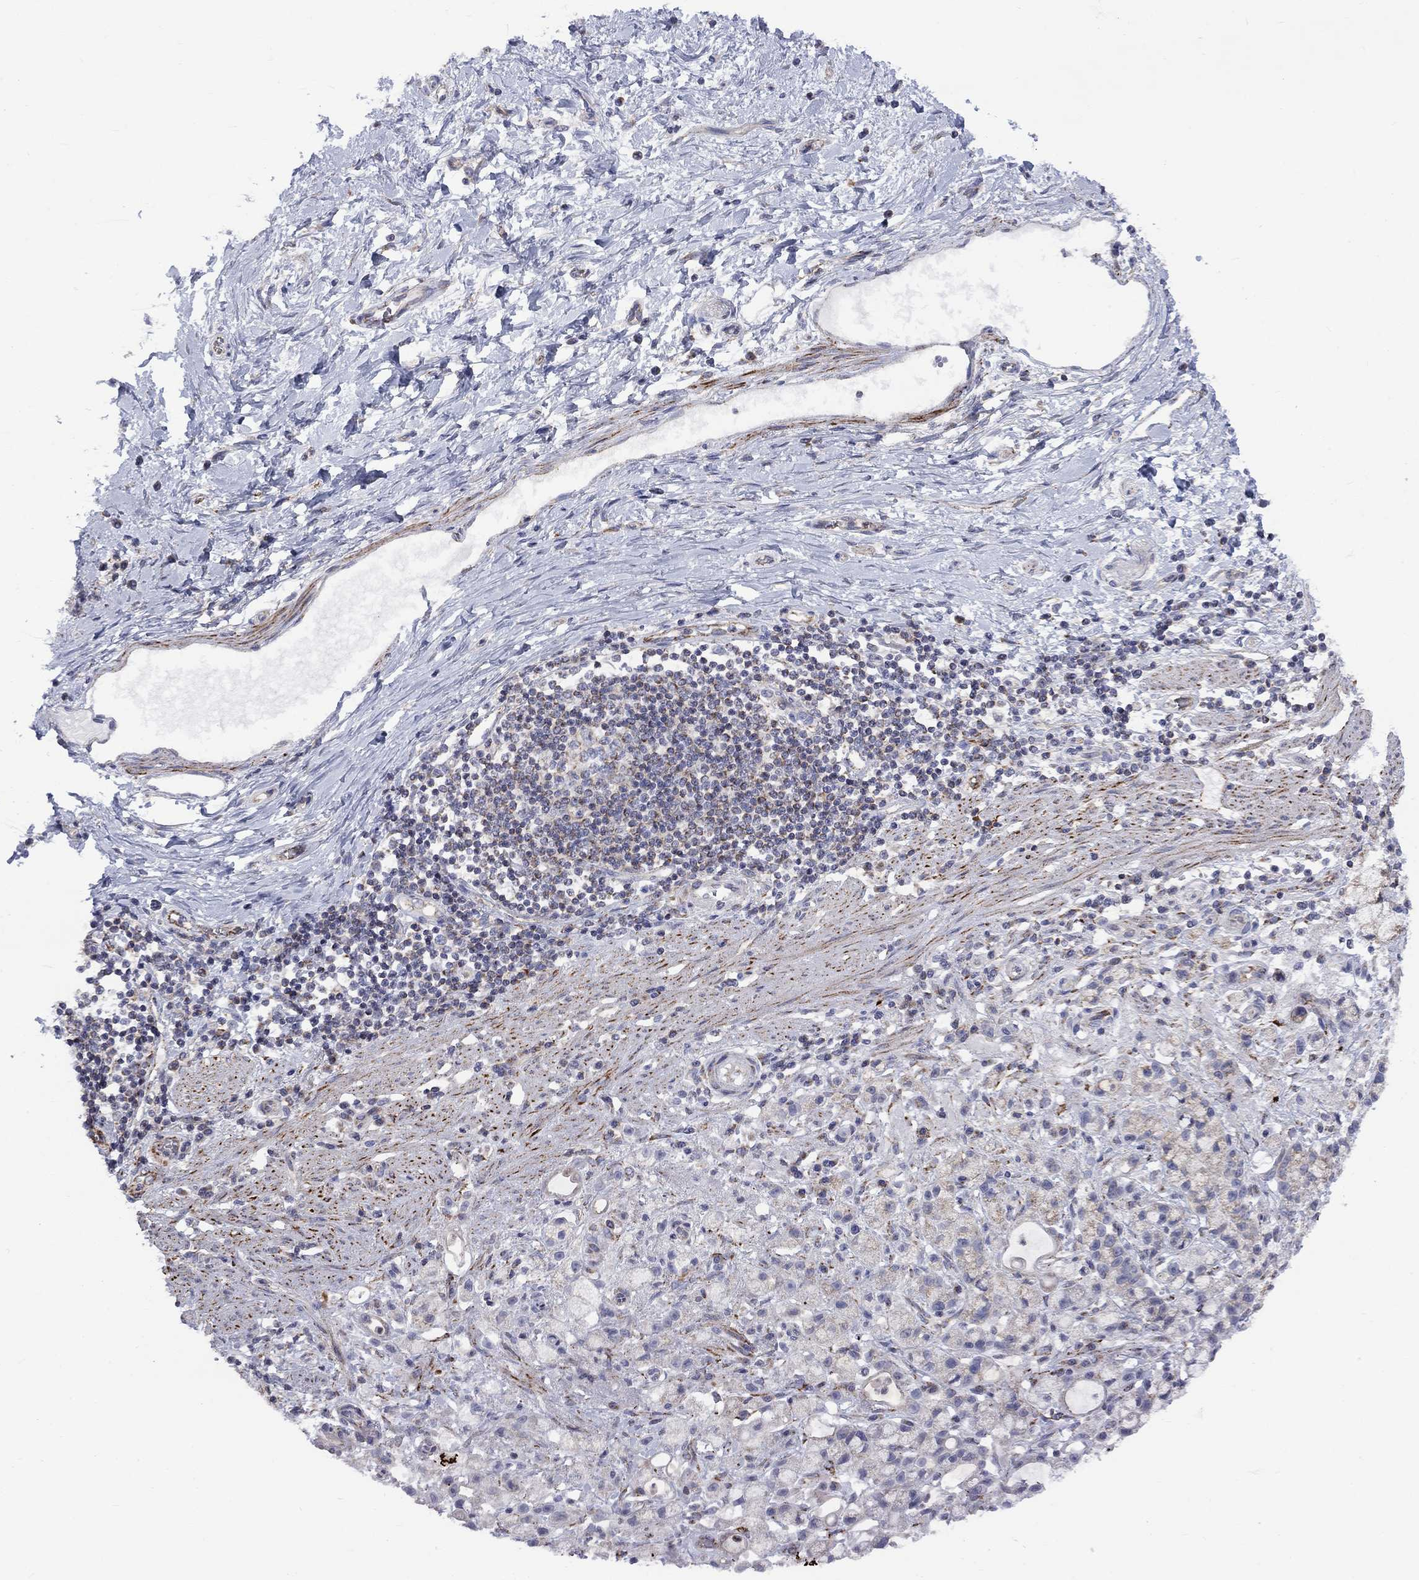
{"staining": {"intensity": "negative", "quantity": "none", "location": "none"}, "tissue": "stomach cancer", "cell_type": "Tumor cells", "image_type": "cancer", "snomed": [{"axis": "morphology", "description": "Adenocarcinoma, NOS"}, {"axis": "topography", "description": "Stomach"}], "caption": "The histopathology image demonstrates no staining of tumor cells in stomach cancer. (Immunohistochemistry, brightfield microscopy, high magnification).", "gene": "CISD1", "patient": {"sex": "male", "age": 58}}